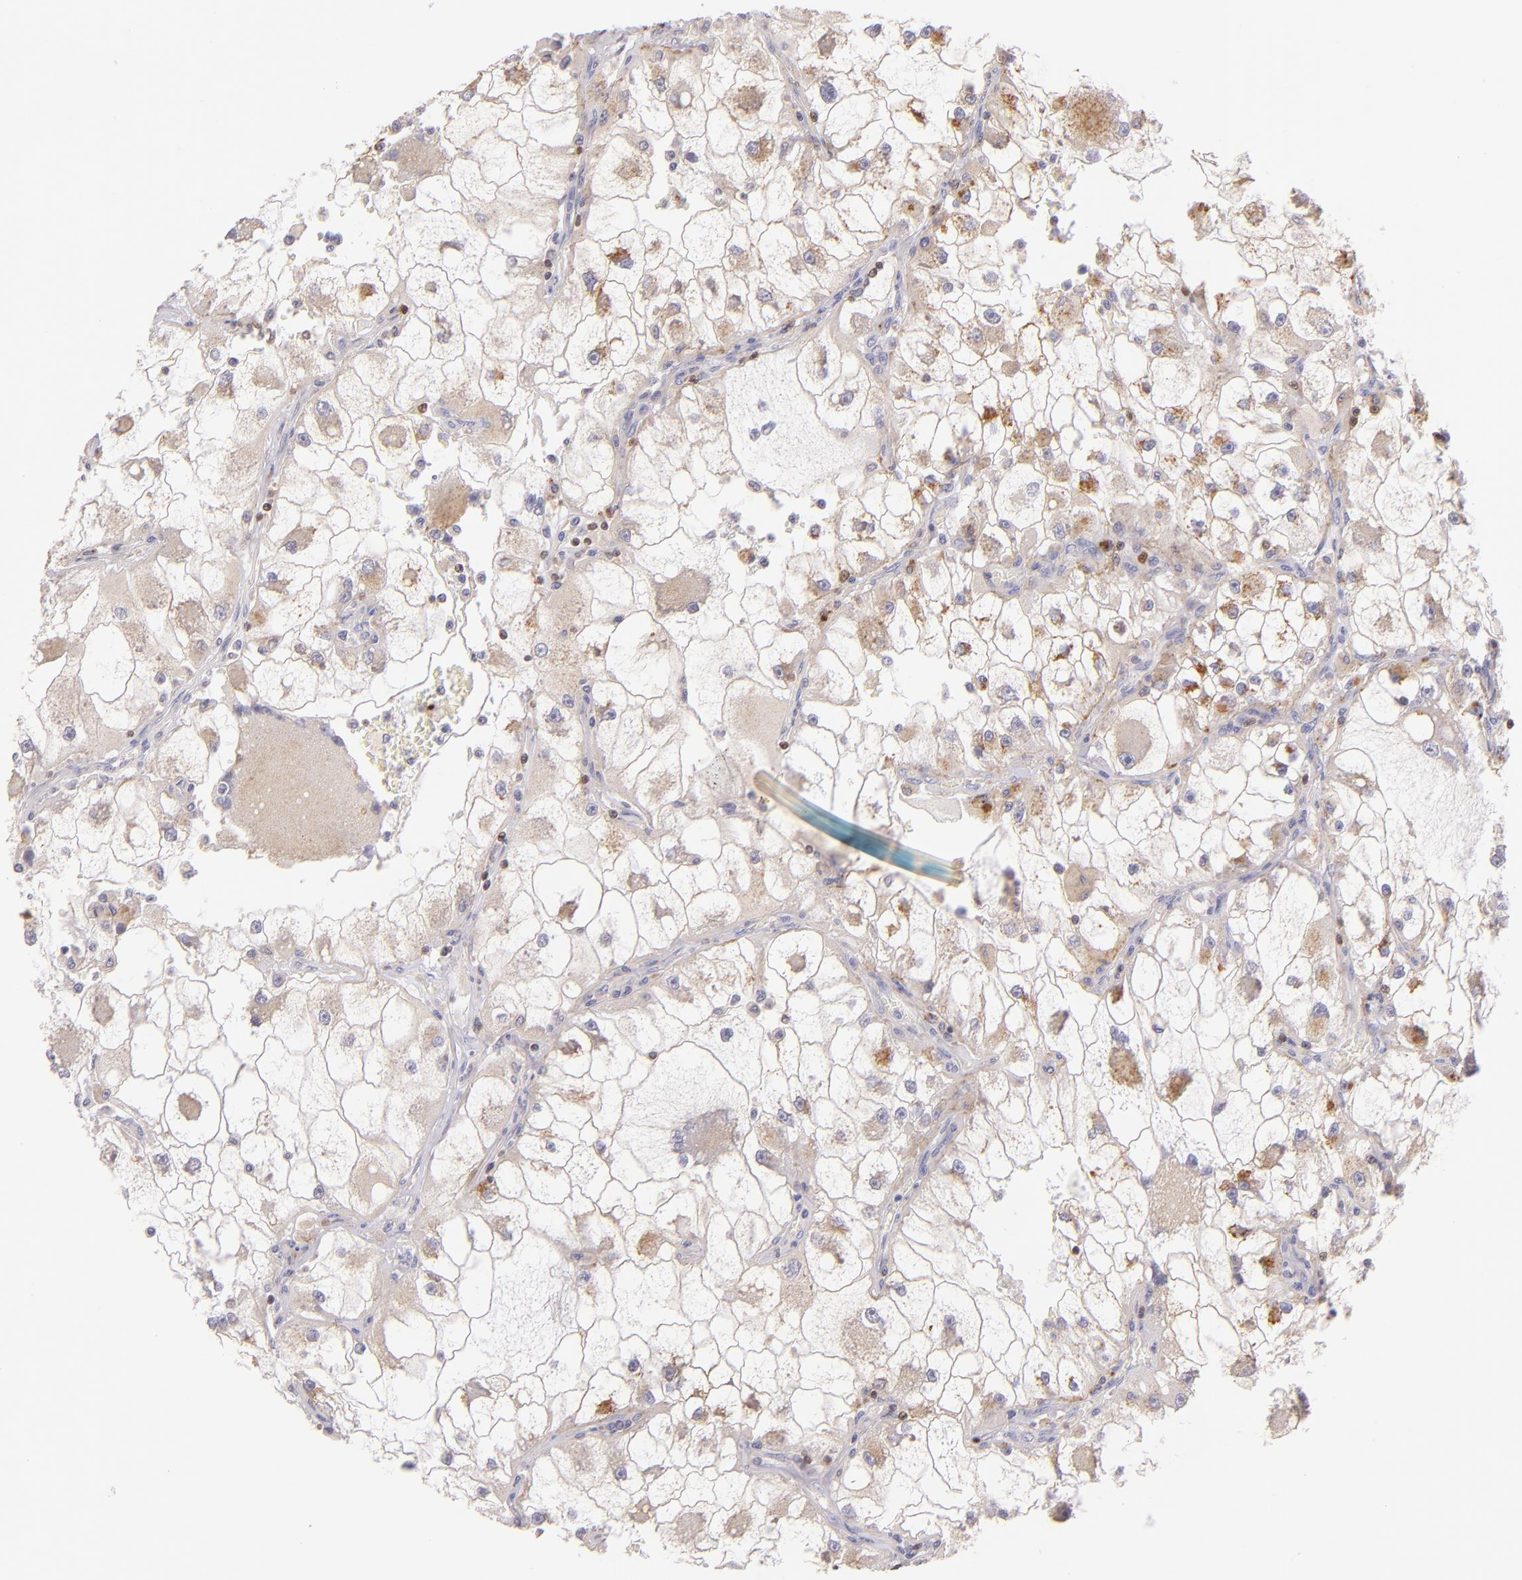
{"staining": {"intensity": "weak", "quantity": "25%-75%", "location": "cytoplasmic/membranous"}, "tissue": "renal cancer", "cell_type": "Tumor cells", "image_type": "cancer", "snomed": [{"axis": "morphology", "description": "Adenocarcinoma, NOS"}, {"axis": "topography", "description": "Kidney"}], "caption": "About 25%-75% of tumor cells in renal cancer display weak cytoplasmic/membranous protein positivity as visualized by brown immunohistochemical staining.", "gene": "ZAP70", "patient": {"sex": "female", "age": 73}}